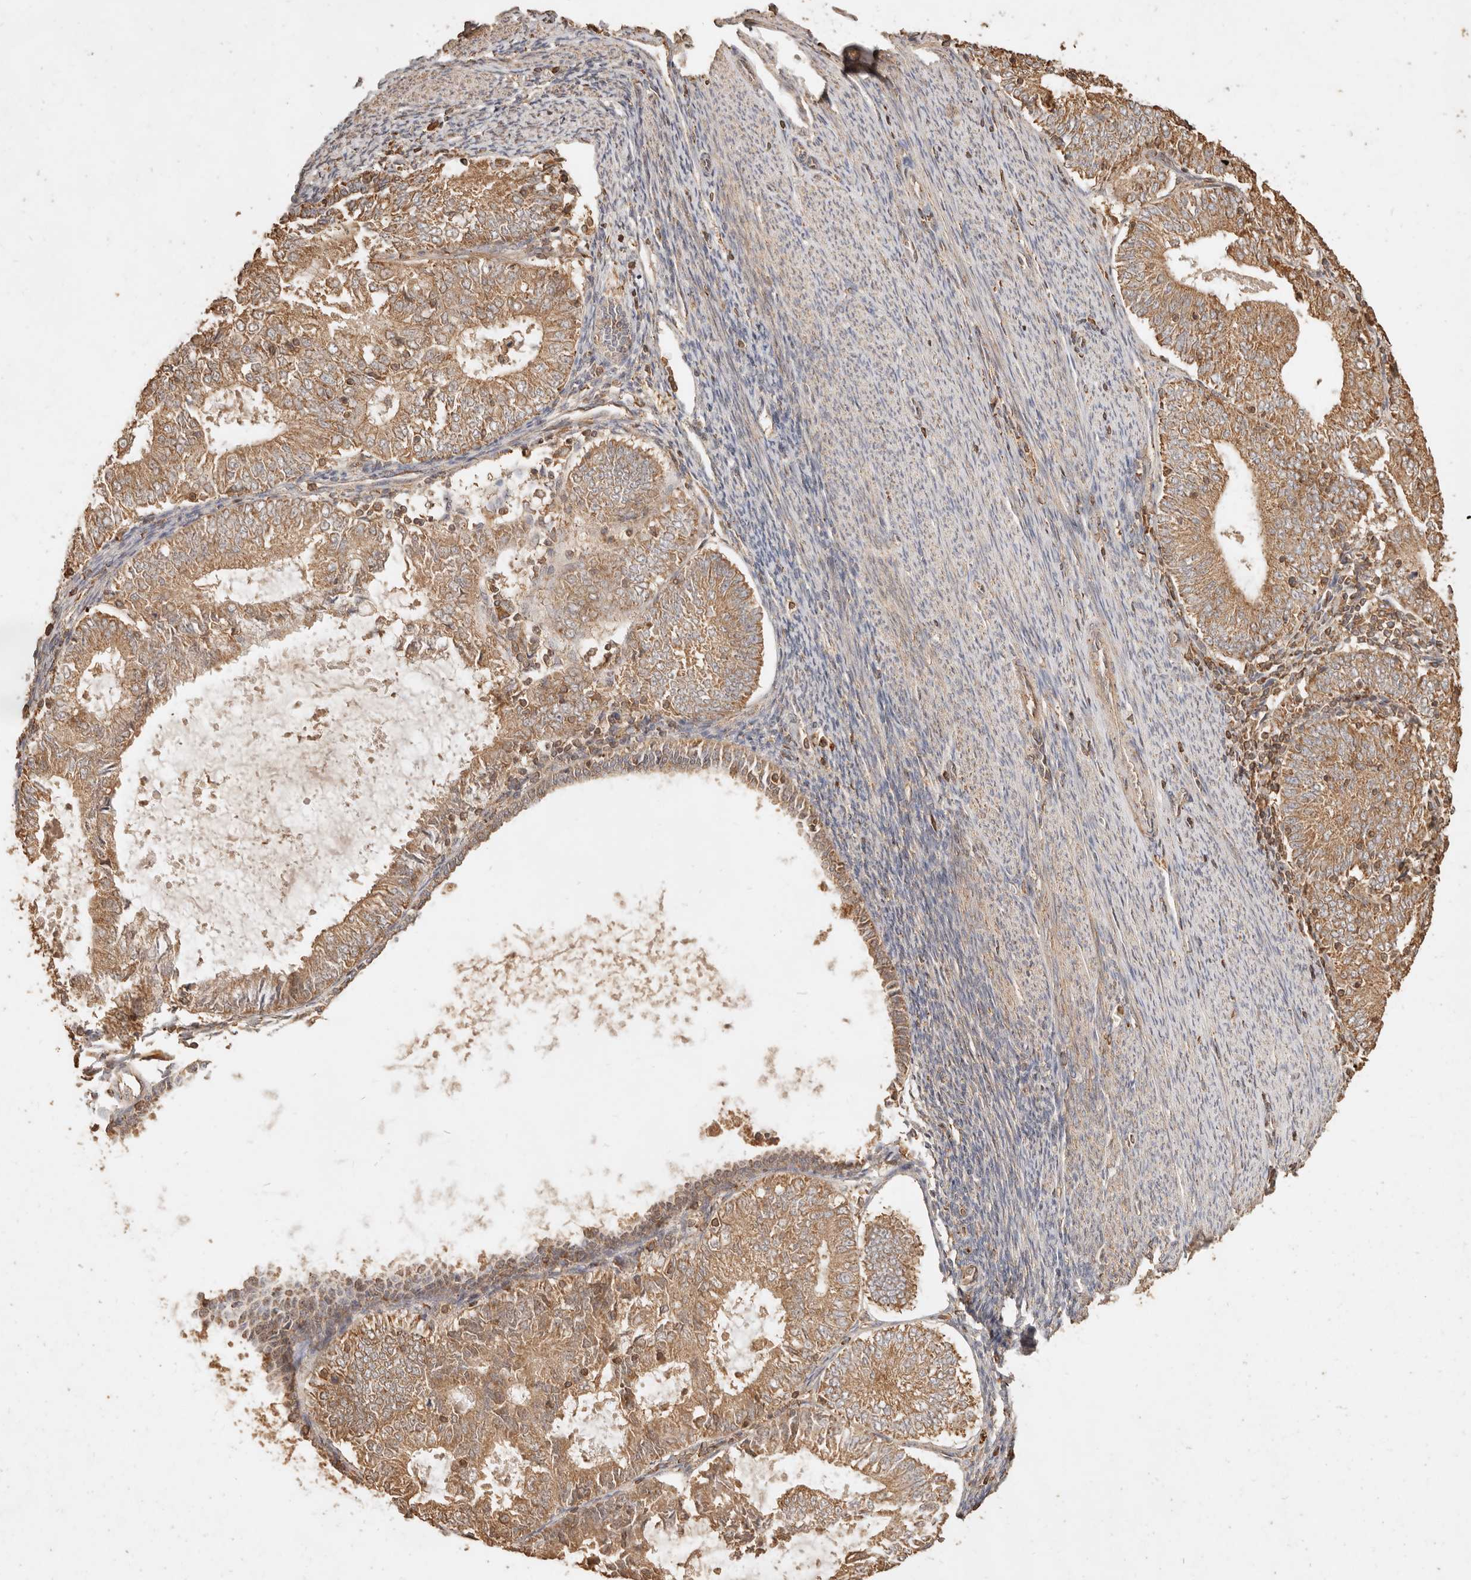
{"staining": {"intensity": "moderate", "quantity": ">75%", "location": "cytoplasmic/membranous"}, "tissue": "endometrial cancer", "cell_type": "Tumor cells", "image_type": "cancer", "snomed": [{"axis": "morphology", "description": "Adenocarcinoma, NOS"}, {"axis": "topography", "description": "Endometrium"}], "caption": "IHC (DAB) staining of human adenocarcinoma (endometrial) exhibits moderate cytoplasmic/membranous protein expression in about >75% of tumor cells.", "gene": "FAM180B", "patient": {"sex": "female", "age": 57}}